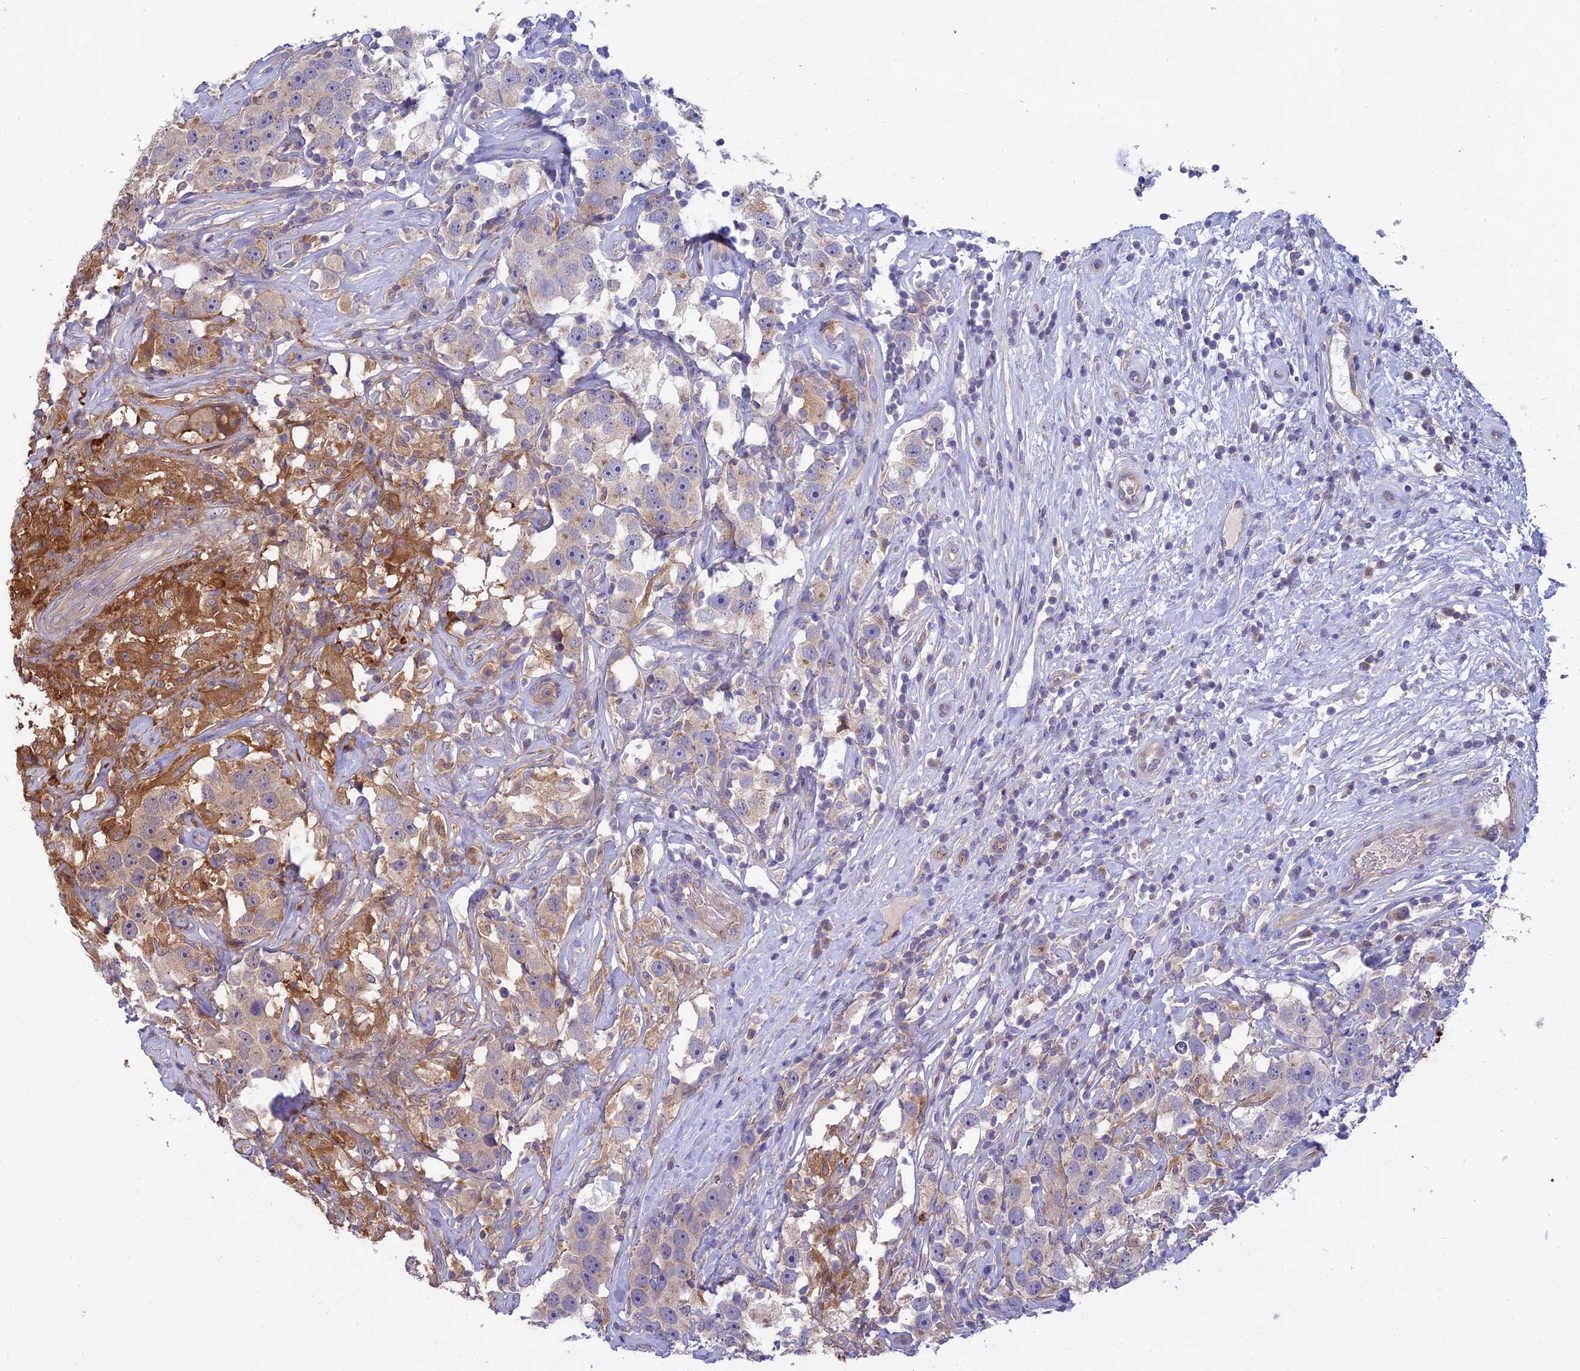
{"staining": {"intensity": "weak", "quantity": "25%-75%", "location": "cytoplasmic/membranous"}, "tissue": "testis cancer", "cell_type": "Tumor cells", "image_type": "cancer", "snomed": [{"axis": "morphology", "description": "Seminoma, NOS"}, {"axis": "topography", "description": "Testis"}], "caption": "Protein staining by immunohistochemistry shows weak cytoplasmic/membranous positivity in approximately 25%-75% of tumor cells in testis cancer (seminoma).", "gene": "DUS2", "patient": {"sex": "male", "age": 49}}